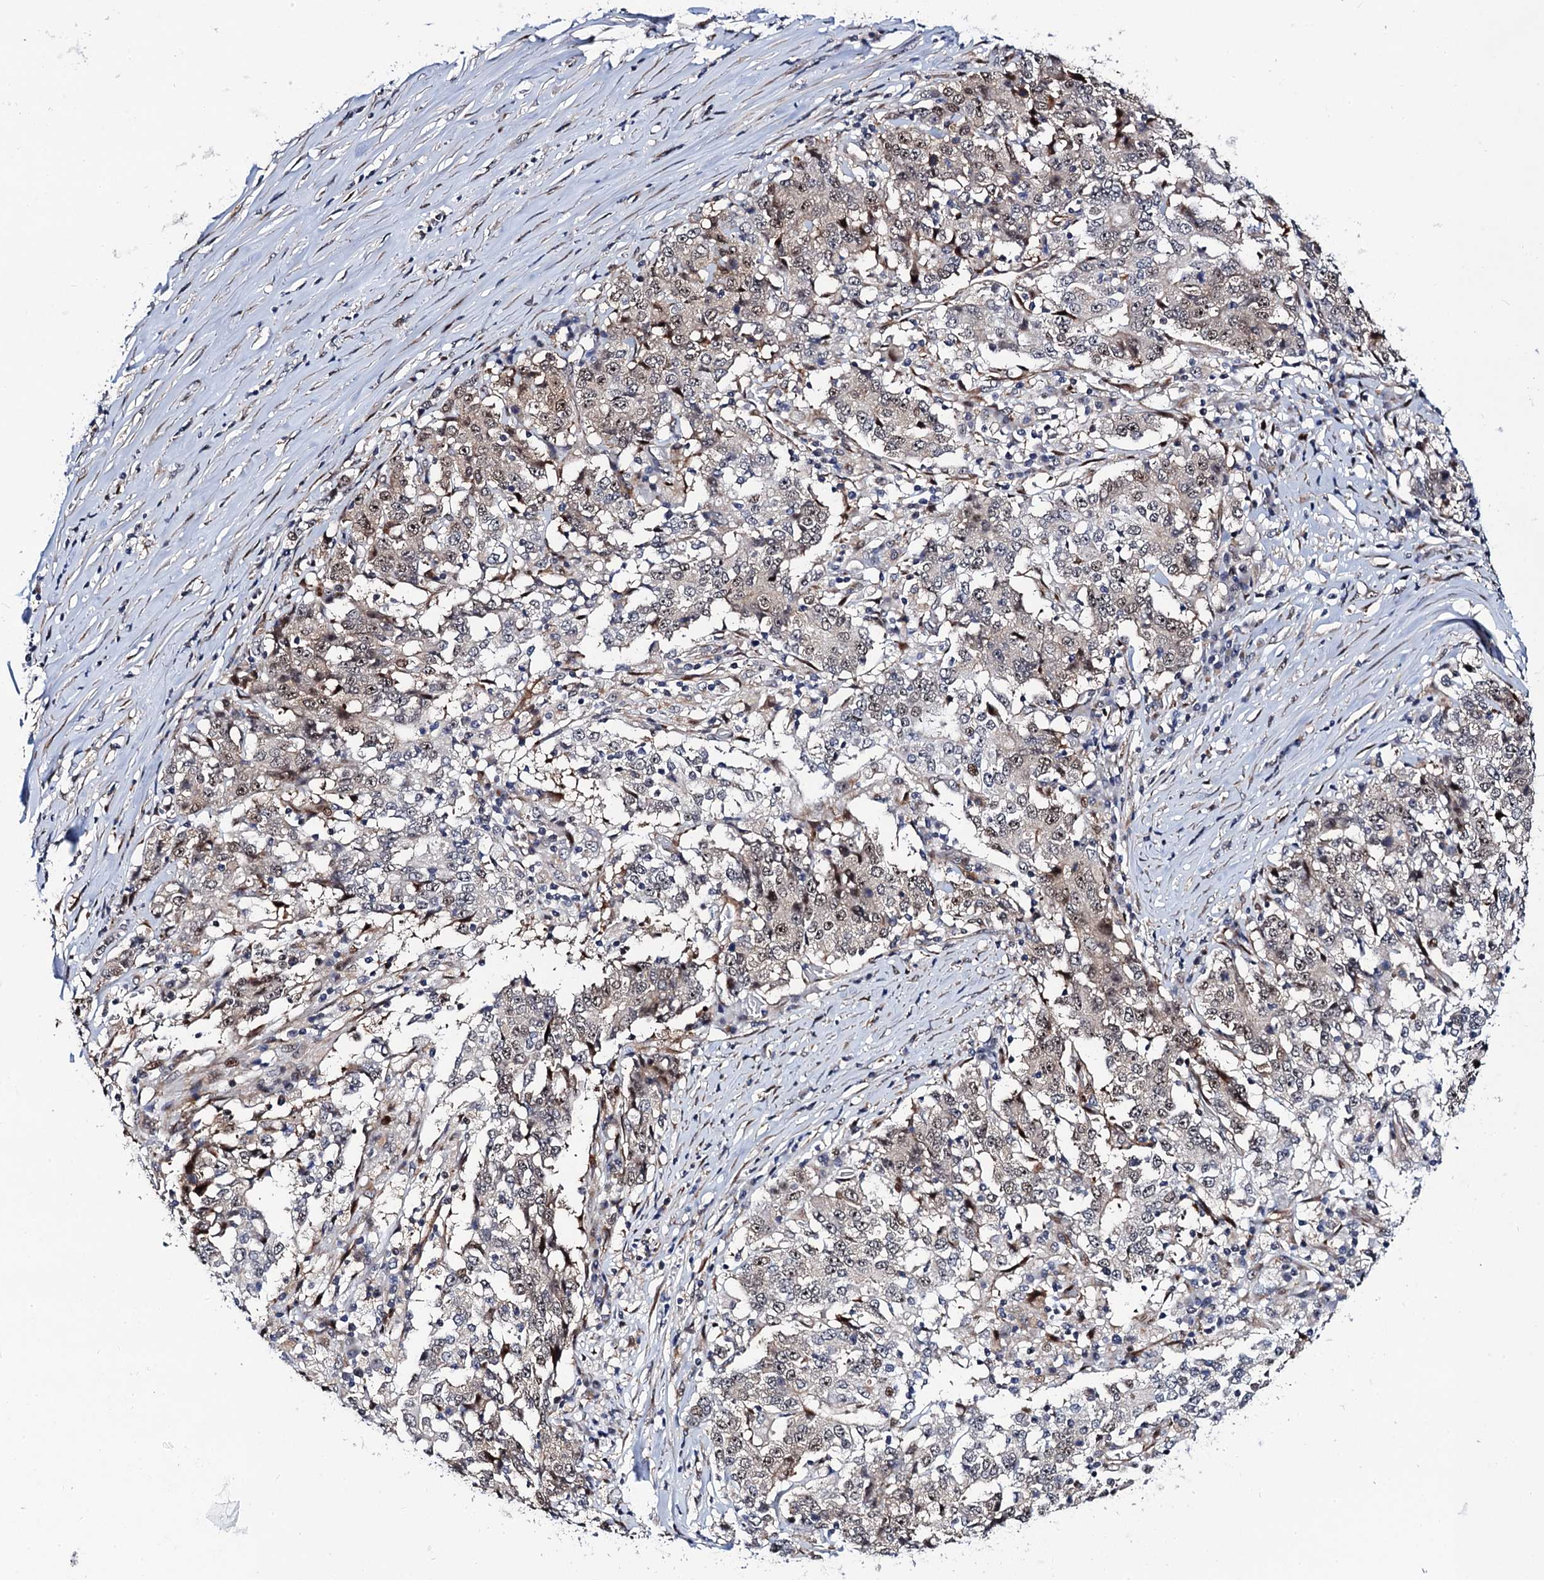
{"staining": {"intensity": "weak", "quantity": "<25%", "location": "cytoplasmic/membranous,nuclear"}, "tissue": "stomach cancer", "cell_type": "Tumor cells", "image_type": "cancer", "snomed": [{"axis": "morphology", "description": "Adenocarcinoma, NOS"}, {"axis": "topography", "description": "Stomach"}], "caption": "High power microscopy image of an IHC micrograph of stomach cancer, revealing no significant positivity in tumor cells.", "gene": "TRMT112", "patient": {"sex": "male", "age": 59}}